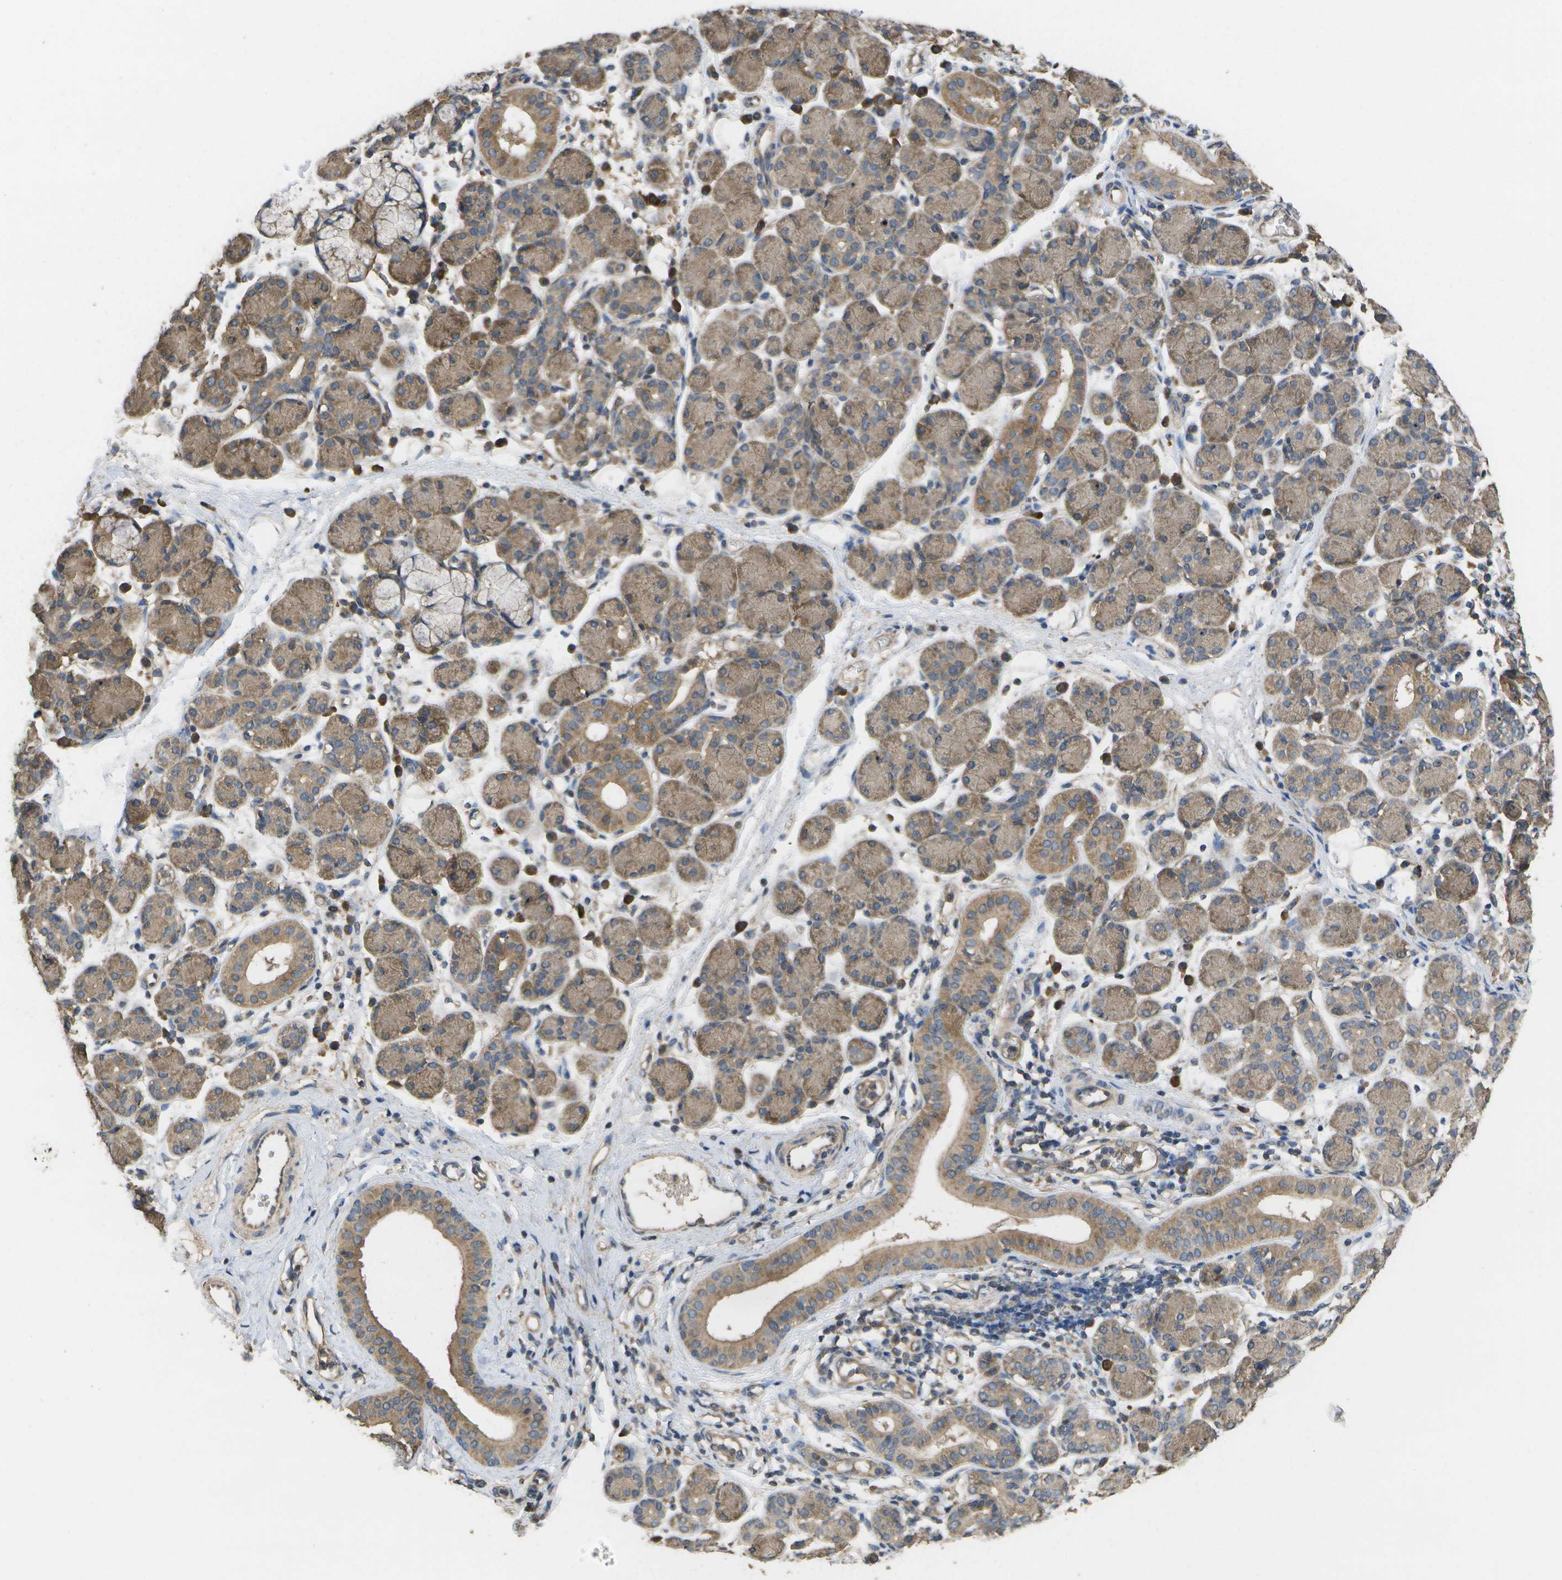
{"staining": {"intensity": "moderate", "quantity": ">75%", "location": "cytoplasmic/membranous"}, "tissue": "salivary gland", "cell_type": "Glandular cells", "image_type": "normal", "snomed": [{"axis": "morphology", "description": "Normal tissue, NOS"}, {"axis": "morphology", "description": "Inflammation, NOS"}, {"axis": "topography", "description": "Lymph node"}, {"axis": "topography", "description": "Salivary gland"}], "caption": "Immunohistochemical staining of unremarkable salivary gland exhibits >75% levels of moderate cytoplasmic/membranous protein staining in approximately >75% of glandular cells. (DAB (3,3'-diaminobenzidine) IHC with brightfield microscopy, high magnification).", "gene": "SACS", "patient": {"sex": "male", "age": 3}}